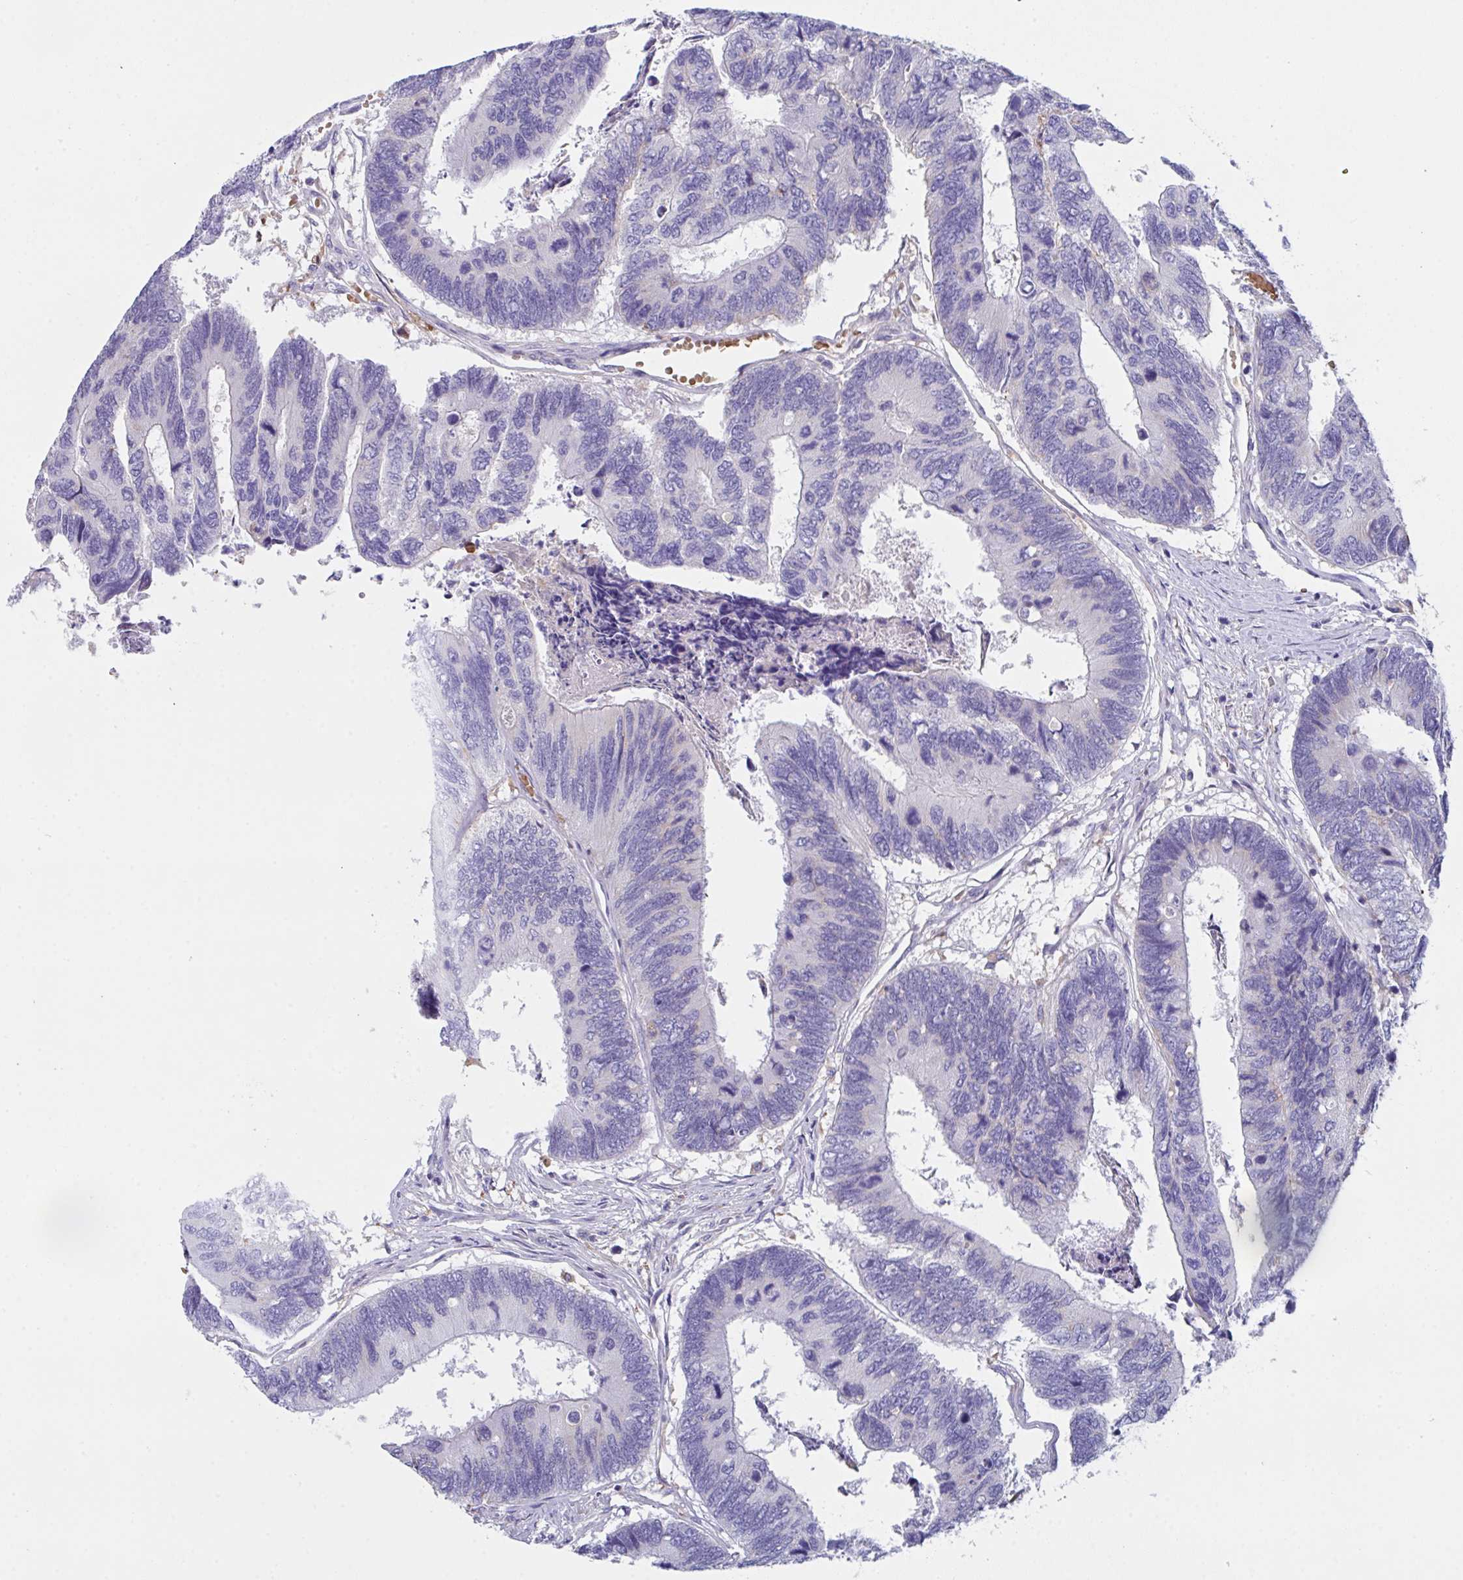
{"staining": {"intensity": "negative", "quantity": "none", "location": "none"}, "tissue": "colorectal cancer", "cell_type": "Tumor cells", "image_type": "cancer", "snomed": [{"axis": "morphology", "description": "Adenocarcinoma, NOS"}, {"axis": "topography", "description": "Colon"}], "caption": "This is a histopathology image of IHC staining of colorectal cancer, which shows no expression in tumor cells.", "gene": "TFAP2C", "patient": {"sex": "female", "age": 67}}